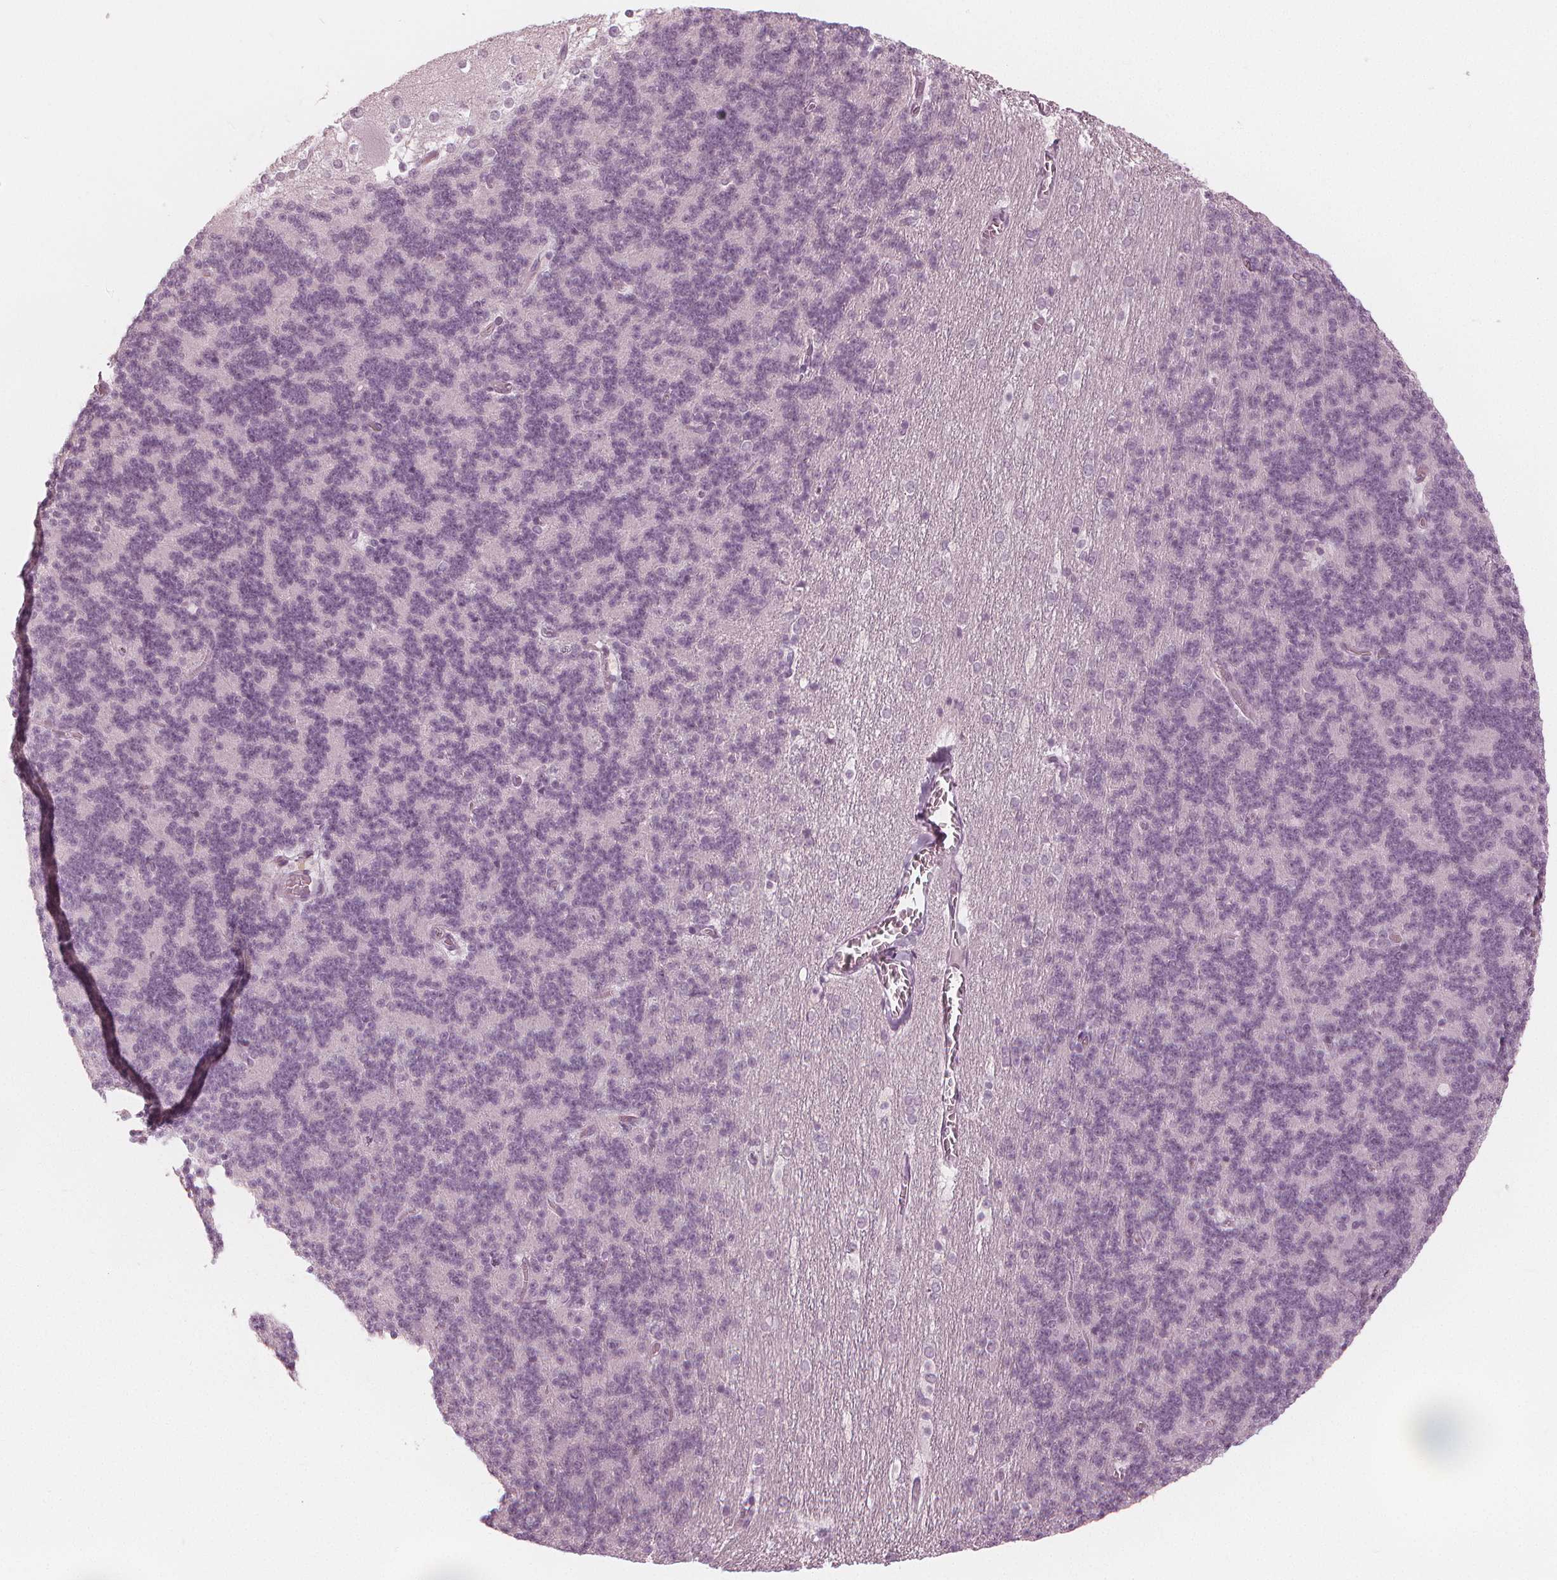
{"staining": {"intensity": "negative", "quantity": "none", "location": "none"}, "tissue": "cerebellum", "cell_type": "Cells in granular layer", "image_type": "normal", "snomed": [{"axis": "morphology", "description": "Normal tissue, NOS"}, {"axis": "topography", "description": "Cerebellum"}], "caption": "Immunohistochemistry image of unremarkable cerebellum: human cerebellum stained with DAB (3,3'-diaminobenzidine) demonstrates no significant protein expression in cells in granular layer.", "gene": "PAEP", "patient": {"sex": "female", "age": 19}}